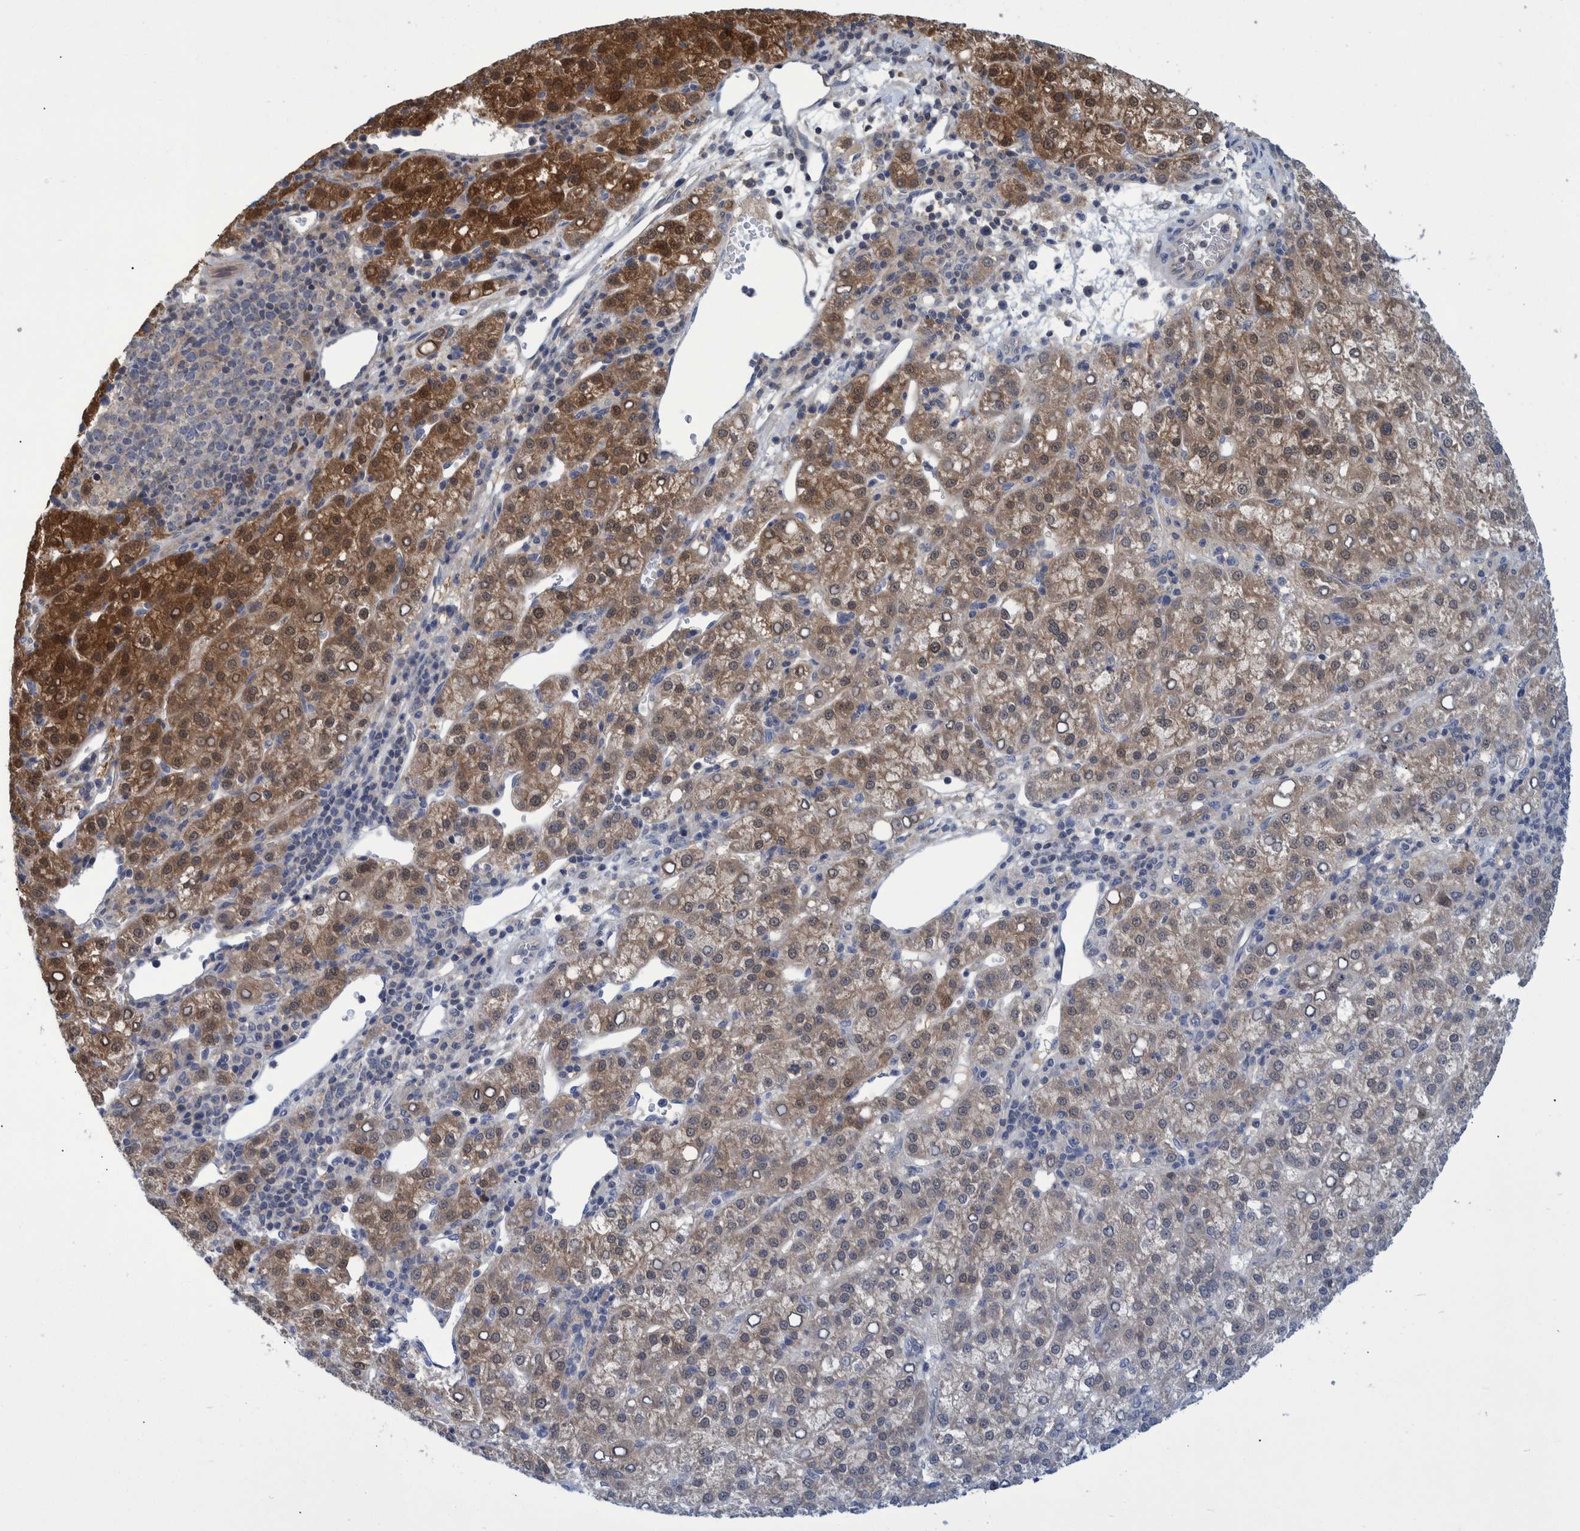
{"staining": {"intensity": "moderate", "quantity": "<25%", "location": "cytoplasmic/membranous"}, "tissue": "liver cancer", "cell_type": "Tumor cells", "image_type": "cancer", "snomed": [{"axis": "morphology", "description": "Carcinoma, Hepatocellular, NOS"}, {"axis": "topography", "description": "Liver"}], "caption": "Immunohistochemical staining of human liver cancer (hepatocellular carcinoma) demonstrates low levels of moderate cytoplasmic/membranous protein positivity in approximately <25% of tumor cells.", "gene": "PCYT2", "patient": {"sex": "female", "age": 58}}